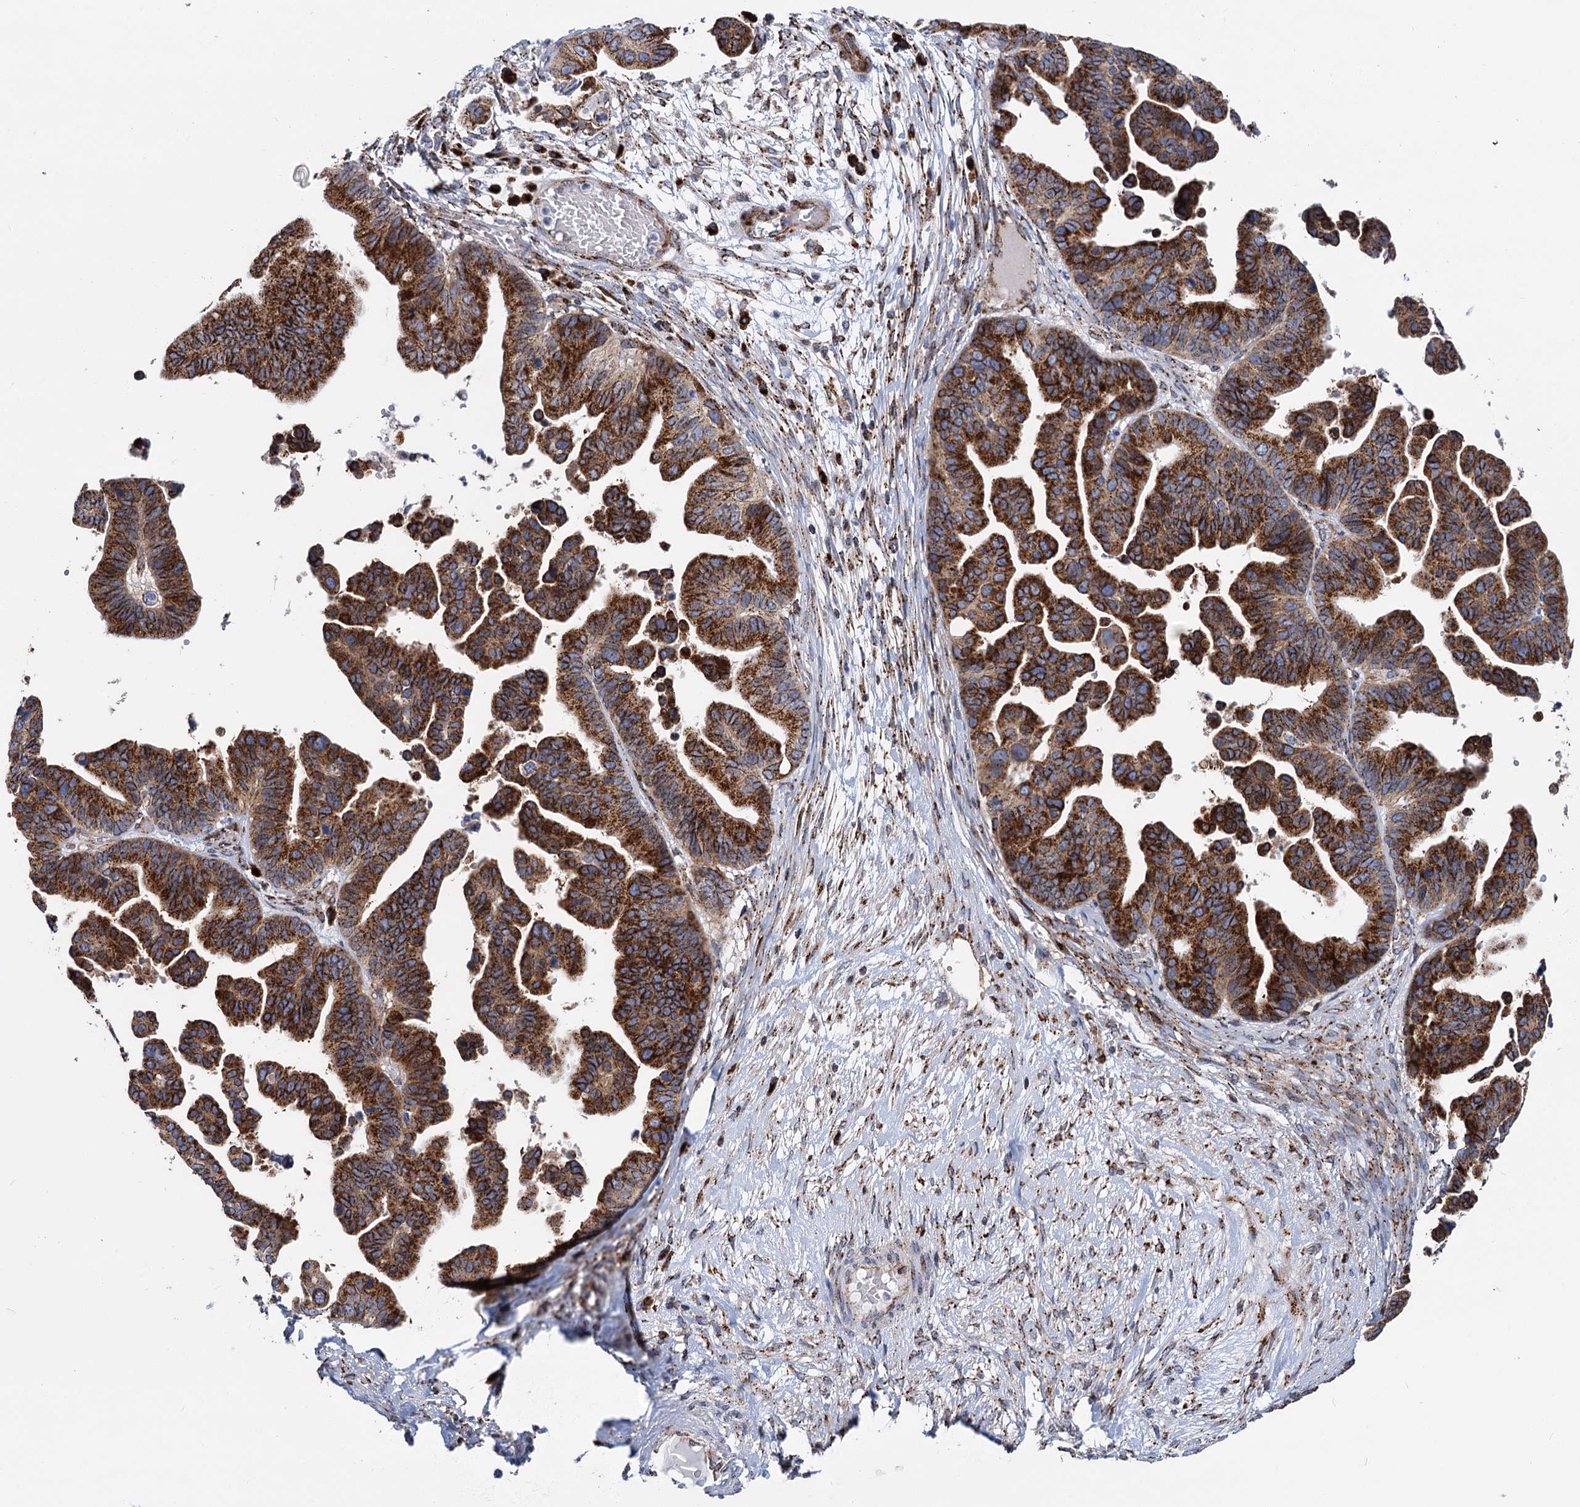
{"staining": {"intensity": "strong", "quantity": ">75%", "location": "cytoplasmic/membranous"}, "tissue": "ovarian cancer", "cell_type": "Tumor cells", "image_type": "cancer", "snomed": [{"axis": "morphology", "description": "Cystadenocarcinoma, serous, NOS"}, {"axis": "topography", "description": "Ovary"}], "caption": "Protein expression by immunohistochemistry exhibits strong cytoplasmic/membranous expression in approximately >75% of tumor cells in ovarian serous cystadenocarcinoma.", "gene": "SUPT20H", "patient": {"sex": "female", "age": 56}}